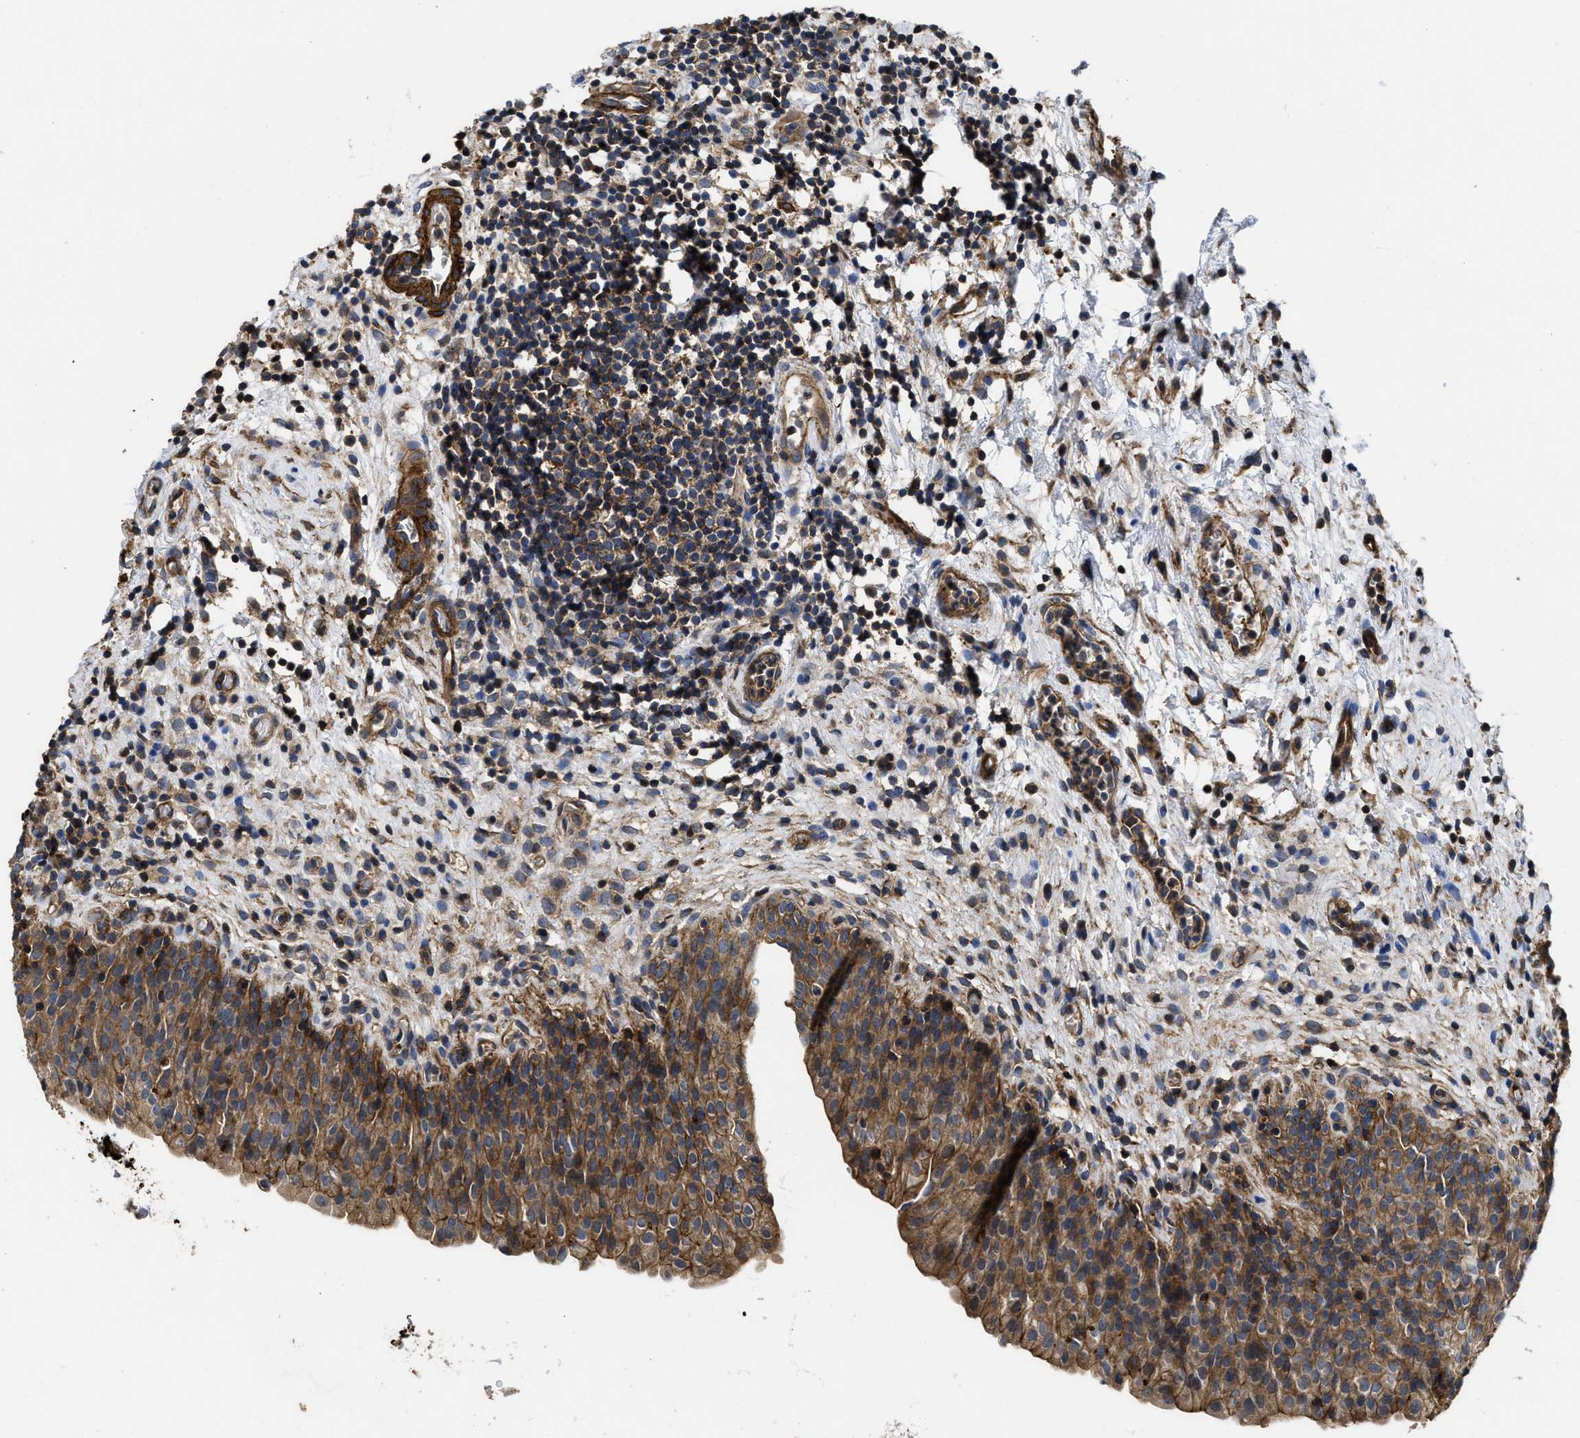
{"staining": {"intensity": "moderate", "quantity": ">75%", "location": "cytoplasmic/membranous"}, "tissue": "urinary bladder", "cell_type": "Urothelial cells", "image_type": "normal", "snomed": [{"axis": "morphology", "description": "Normal tissue, NOS"}, {"axis": "topography", "description": "Urinary bladder"}], "caption": "This is a histology image of immunohistochemistry staining of normal urinary bladder, which shows moderate positivity in the cytoplasmic/membranous of urothelial cells.", "gene": "SCUBE2", "patient": {"sex": "male", "age": 37}}